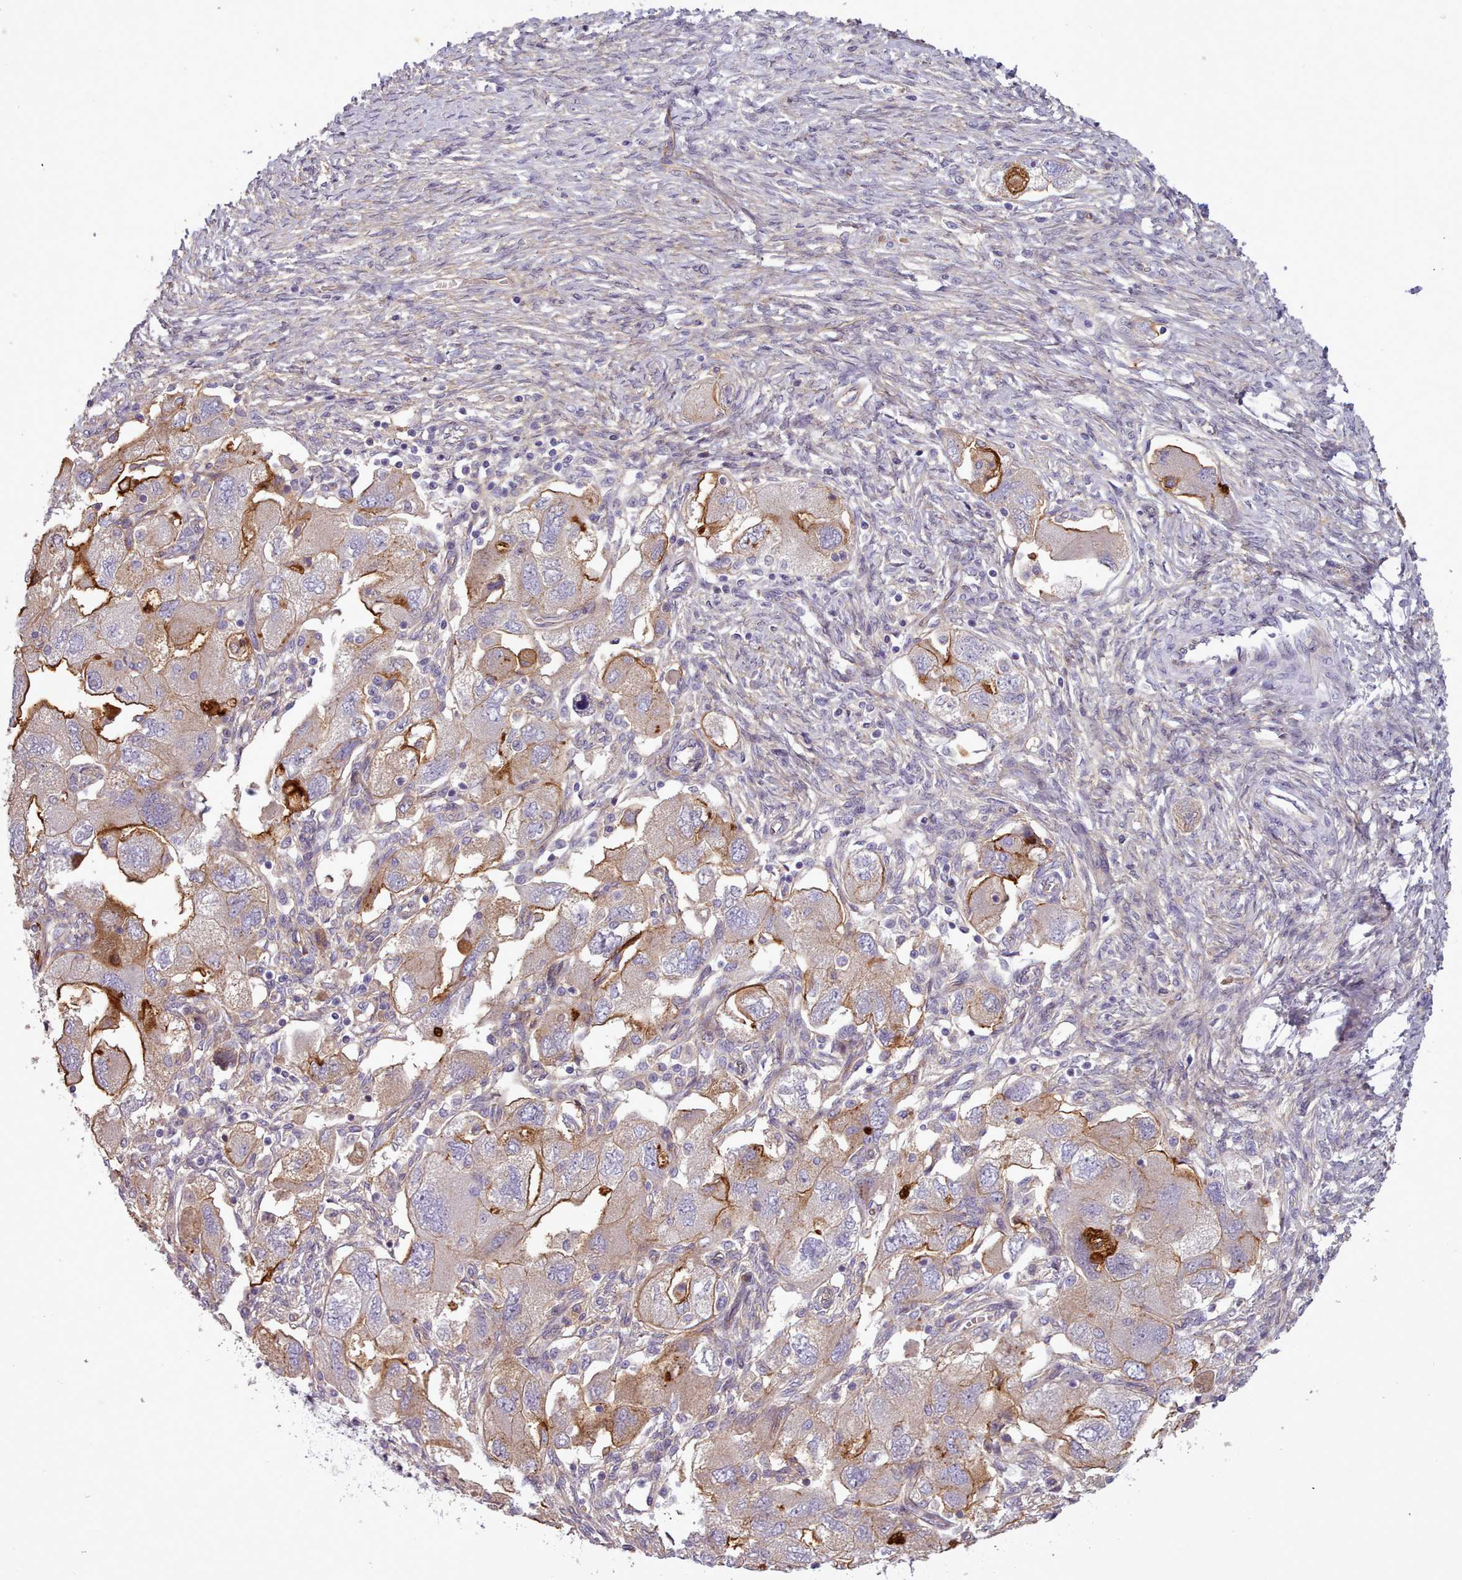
{"staining": {"intensity": "moderate", "quantity": "<25%", "location": "cytoplasmic/membranous"}, "tissue": "ovarian cancer", "cell_type": "Tumor cells", "image_type": "cancer", "snomed": [{"axis": "morphology", "description": "Carcinoma, NOS"}, {"axis": "morphology", "description": "Cystadenocarcinoma, serous, NOS"}, {"axis": "topography", "description": "Ovary"}], "caption": "There is low levels of moderate cytoplasmic/membranous expression in tumor cells of ovarian serous cystadenocarcinoma, as demonstrated by immunohistochemical staining (brown color).", "gene": "PLD4", "patient": {"sex": "female", "age": 69}}